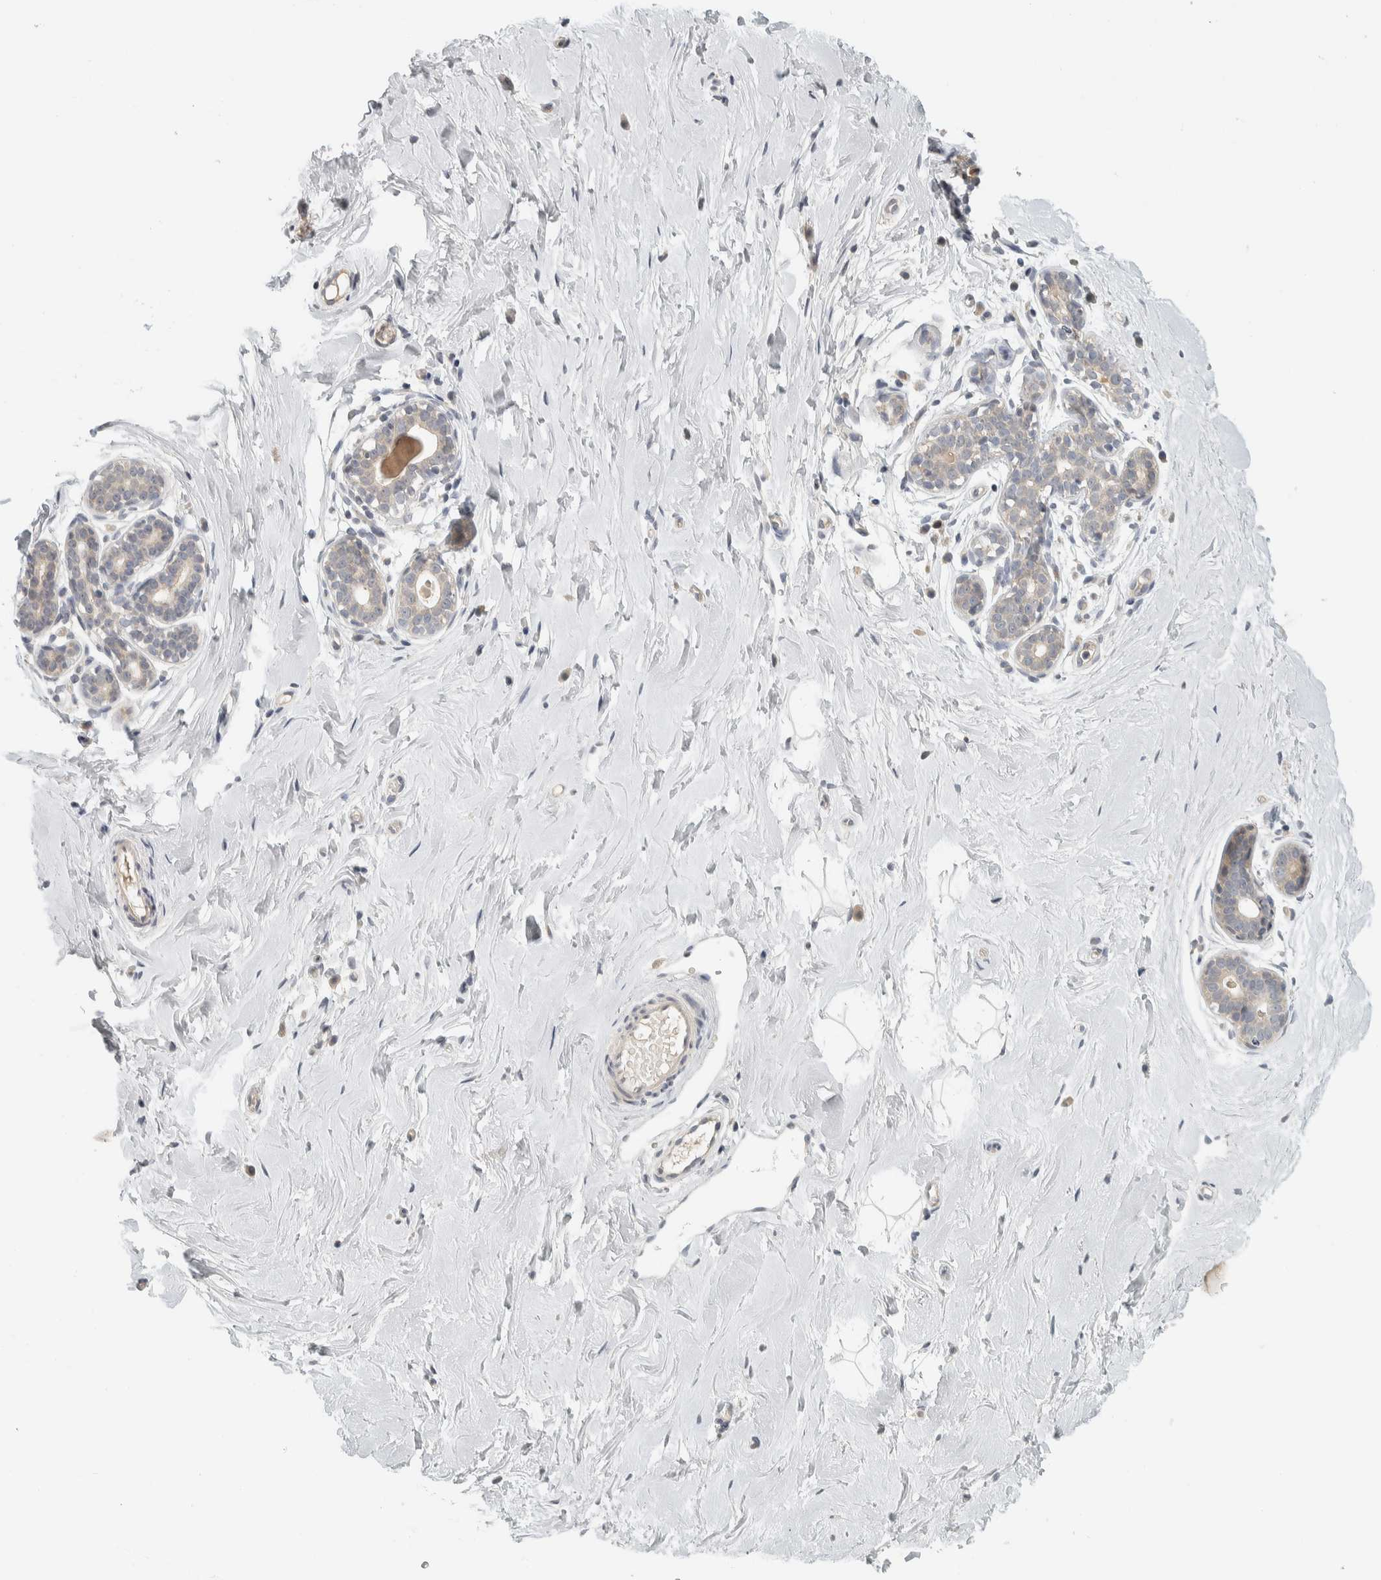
{"staining": {"intensity": "negative", "quantity": "none", "location": "none"}, "tissue": "breast", "cell_type": "Adipocytes", "image_type": "normal", "snomed": [{"axis": "morphology", "description": "Normal tissue, NOS"}, {"axis": "topography", "description": "Breast"}], "caption": "Protein analysis of normal breast shows no significant positivity in adipocytes. (Immunohistochemistry, brightfield microscopy, high magnification).", "gene": "AFP", "patient": {"sex": "female", "age": 23}}